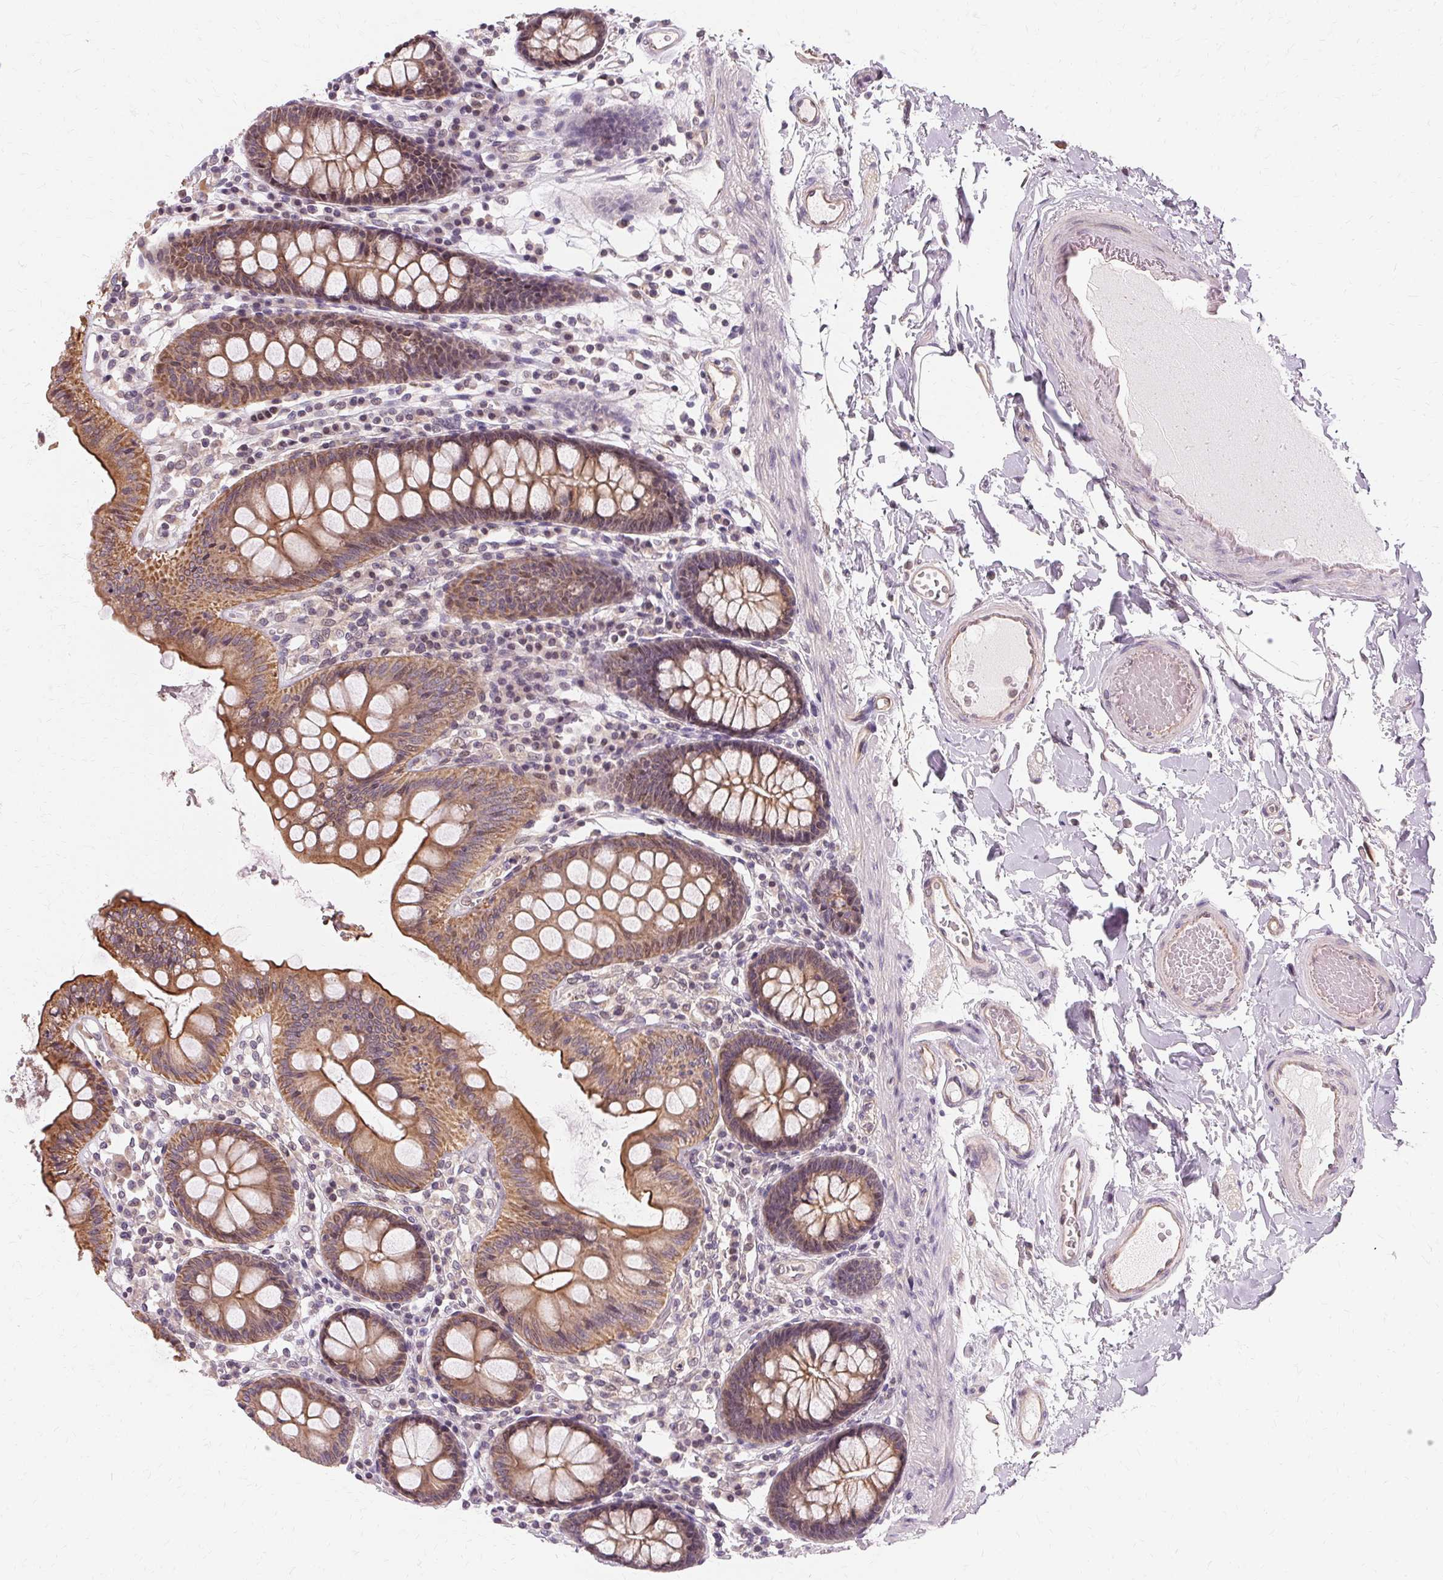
{"staining": {"intensity": "weak", "quantity": "25%-75%", "location": "cytoplasmic/membranous"}, "tissue": "colon", "cell_type": "Endothelial cells", "image_type": "normal", "snomed": [{"axis": "morphology", "description": "Normal tissue, NOS"}, {"axis": "topography", "description": "Colon"}], "caption": "Protein expression analysis of unremarkable human colon reveals weak cytoplasmic/membranous expression in about 25%-75% of endothelial cells. (Stains: DAB in brown, nuclei in blue, Microscopy: brightfield microscopy at high magnification).", "gene": "USP8", "patient": {"sex": "male", "age": 84}}